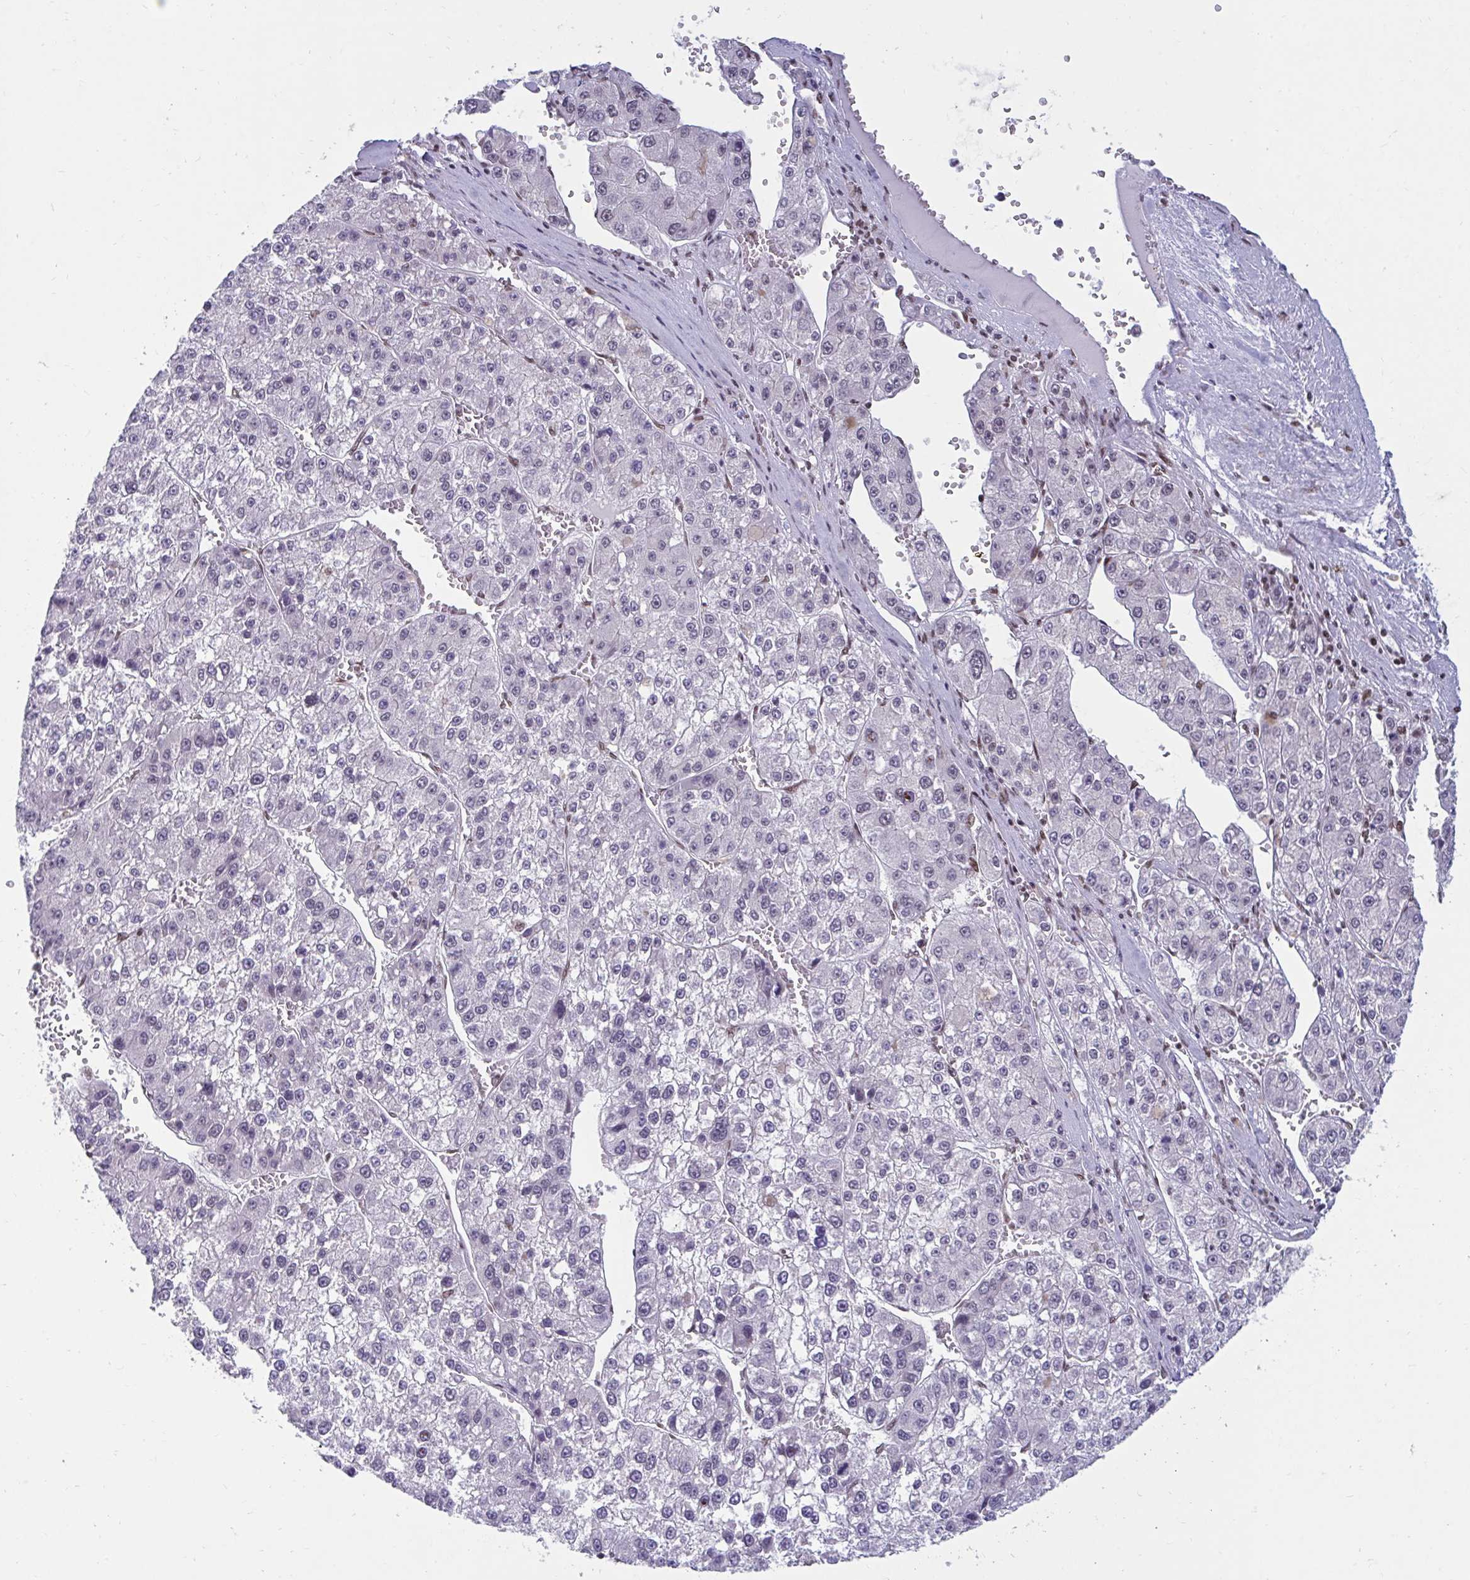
{"staining": {"intensity": "negative", "quantity": "none", "location": "none"}, "tissue": "liver cancer", "cell_type": "Tumor cells", "image_type": "cancer", "snomed": [{"axis": "morphology", "description": "Carcinoma, Hepatocellular, NOS"}, {"axis": "topography", "description": "Liver"}], "caption": "This image is of liver hepatocellular carcinoma stained with IHC to label a protein in brown with the nuclei are counter-stained blue. There is no expression in tumor cells.", "gene": "PHF10", "patient": {"sex": "female", "age": 73}}